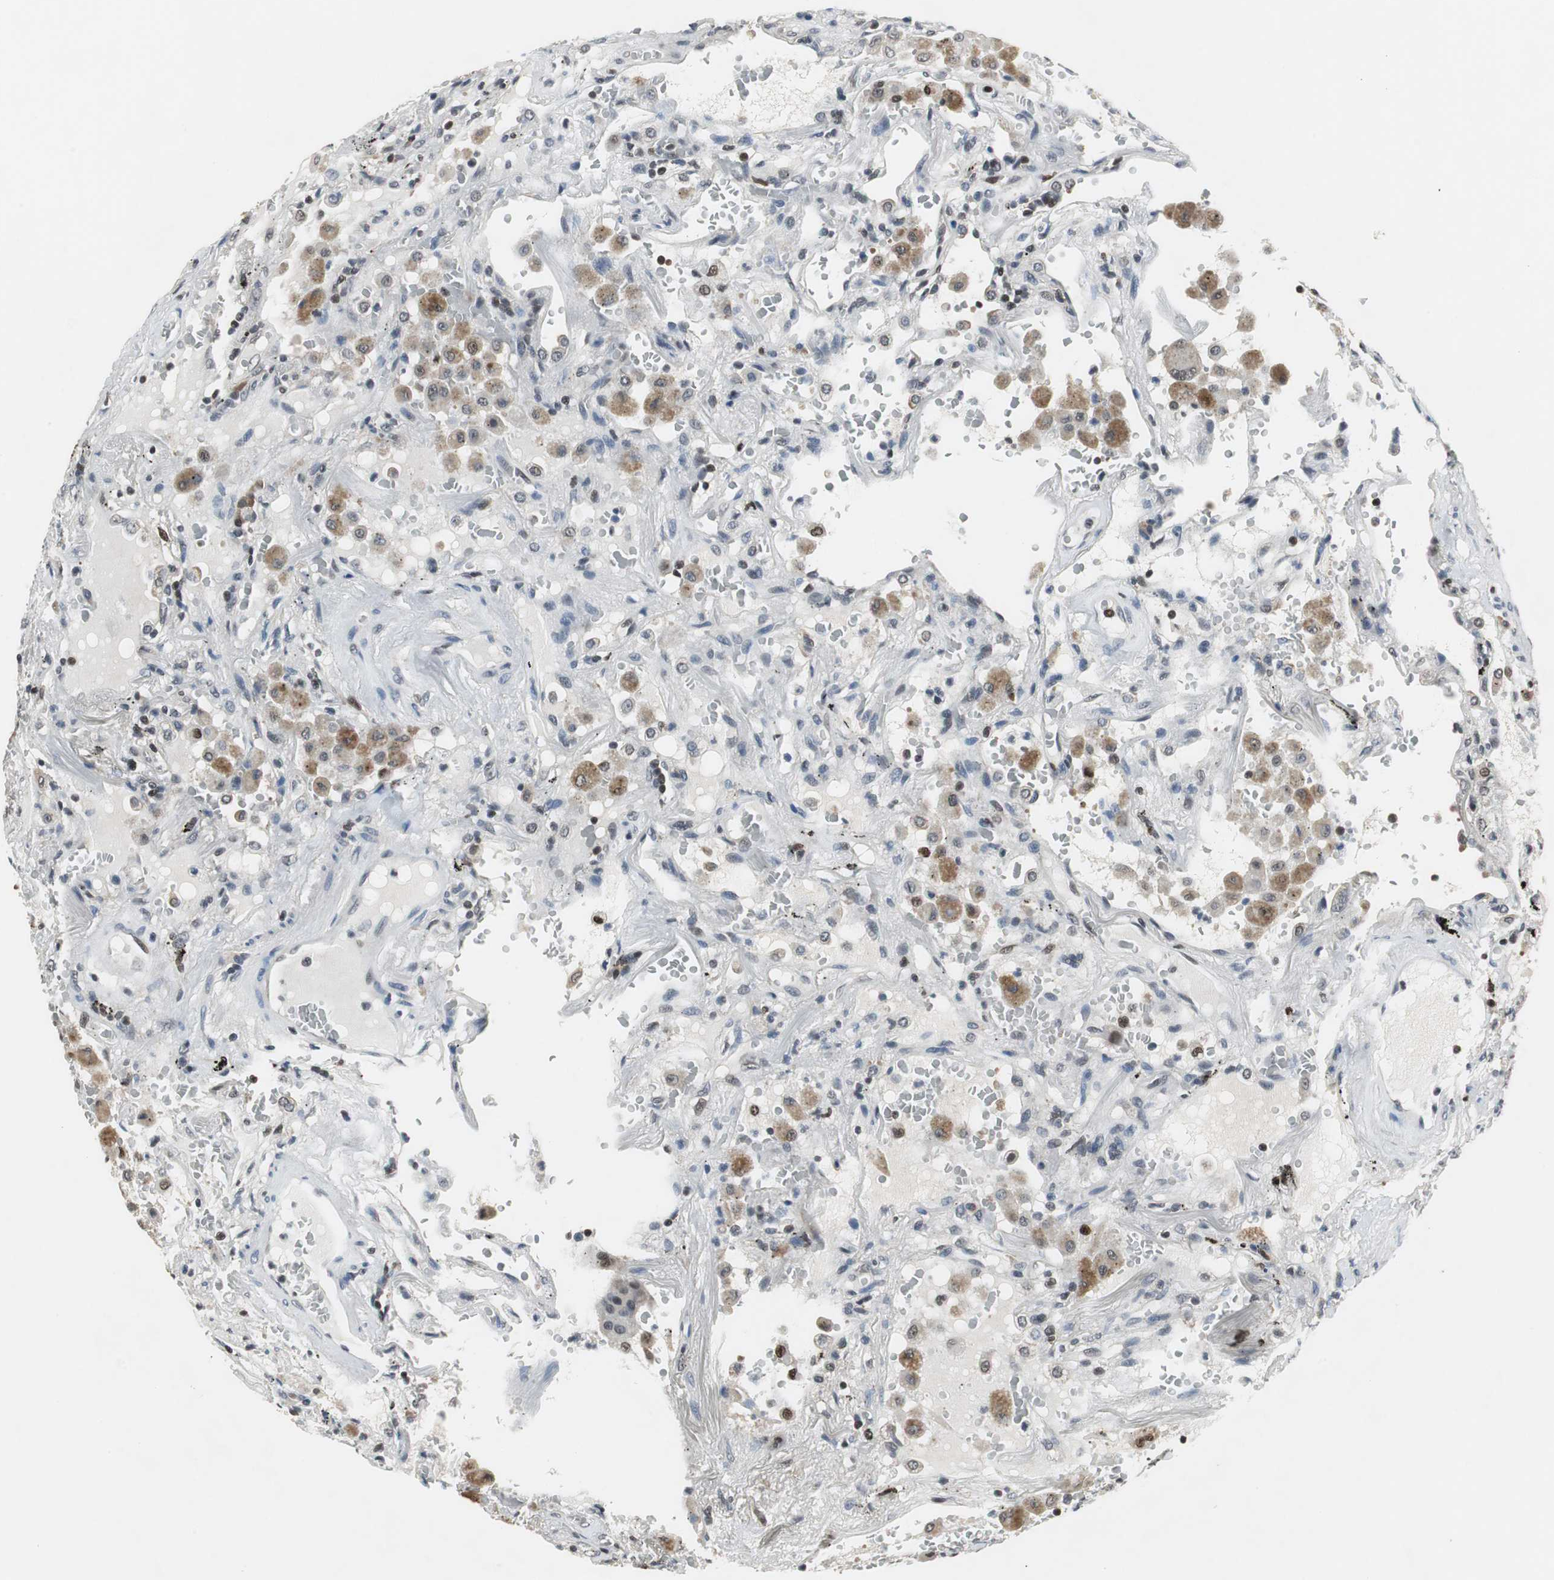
{"staining": {"intensity": "weak", "quantity": "<25%", "location": "nuclear"}, "tissue": "lung cancer", "cell_type": "Tumor cells", "image_type": "cancer", "snomed": [{"axis": "morphology", "description": "Squamous cell carcinoma, NOS"}, {"axis": "topography", "description": "Lung"}], "caption": "Tumor cells show no significant expression in lung cancer.", "gene": "MAFB", "patient": {"sex": "male", "age": 57}}